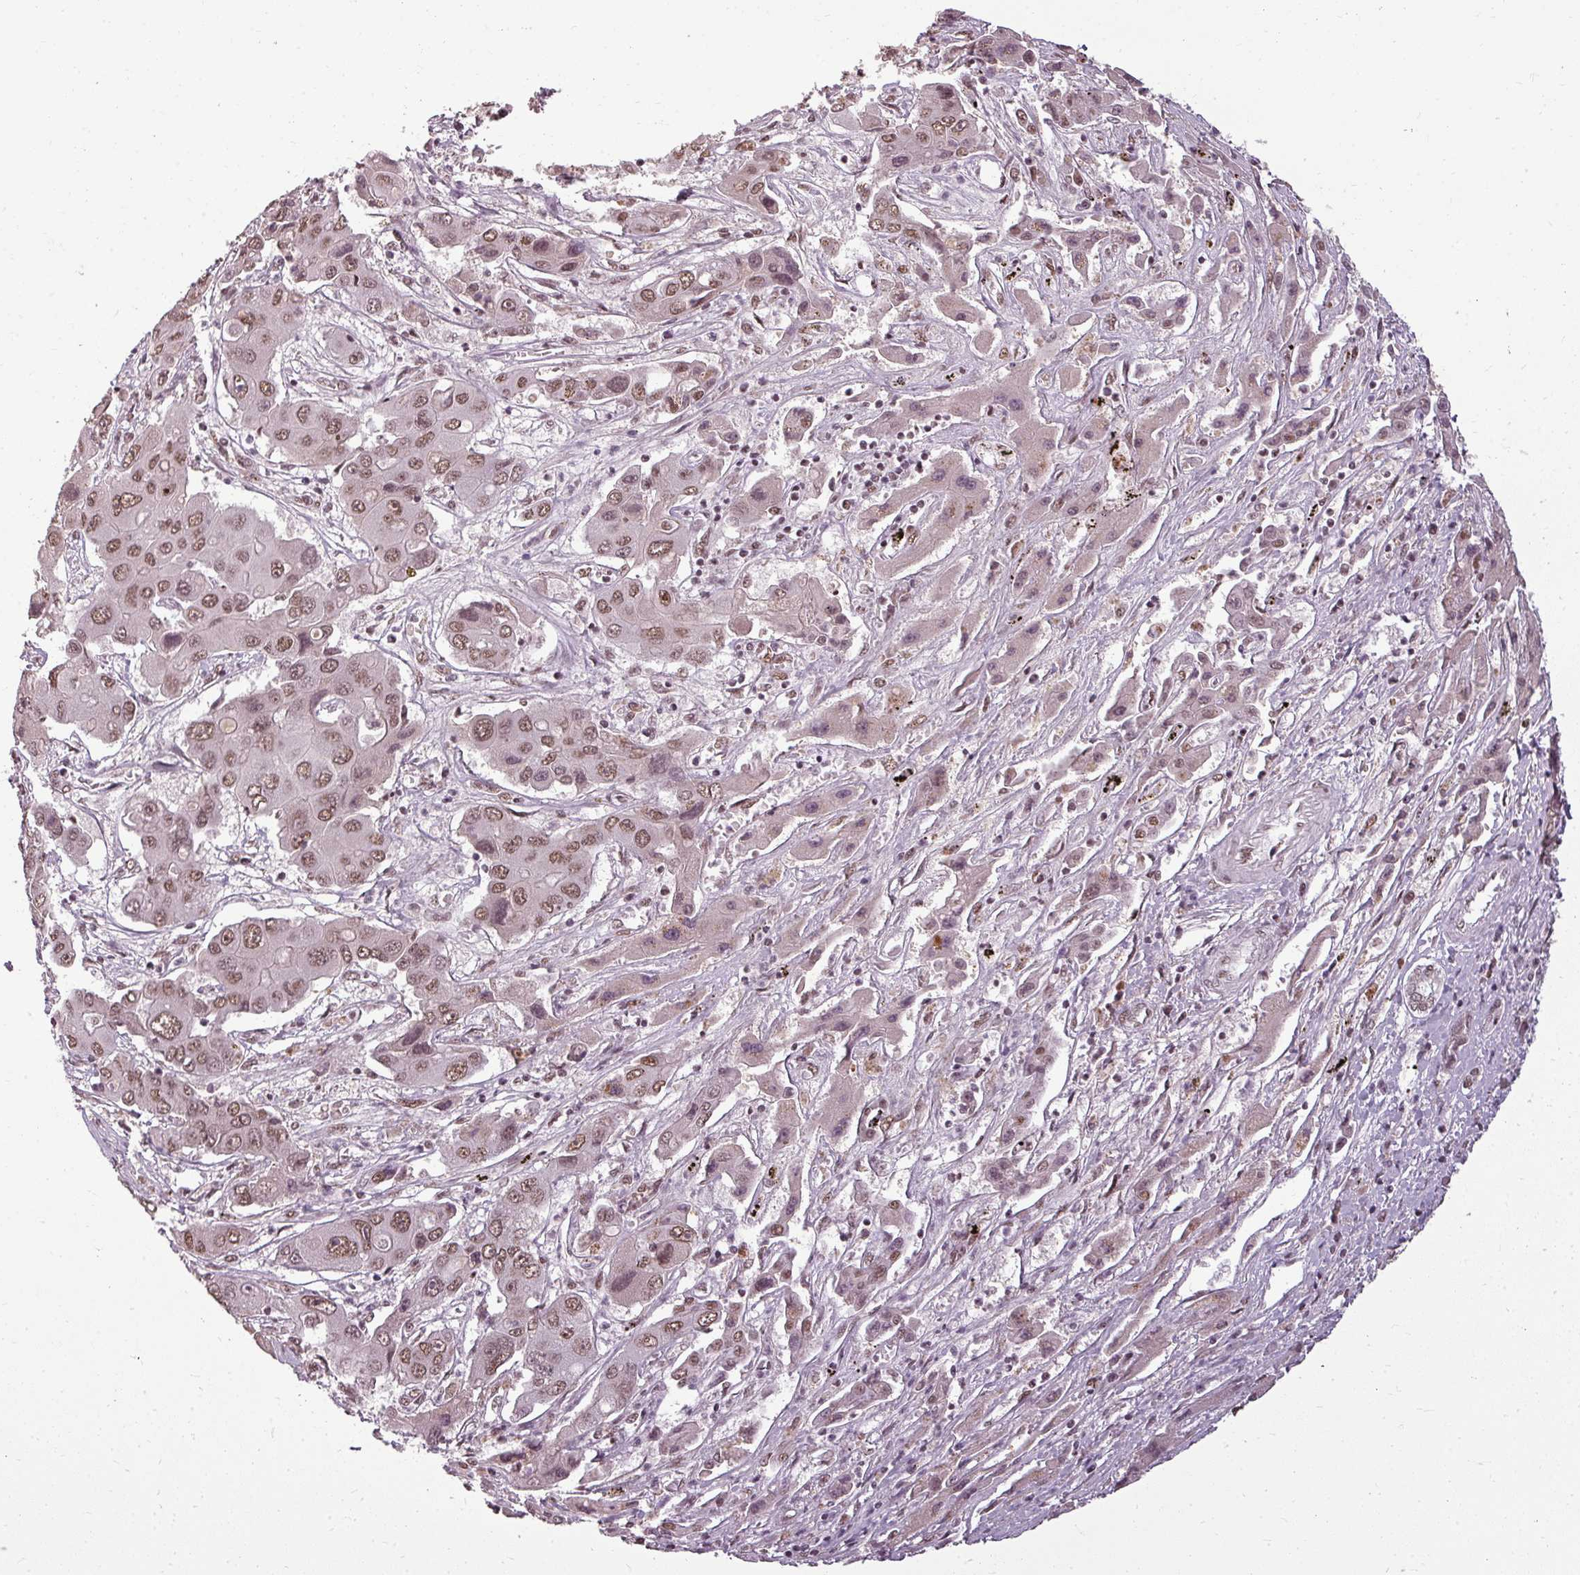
{"staining": {"intensity": "moderate", "quantity": ">75%", "location": "nuclear"}, "tissue": "liver cancer", "cell_type": "Tumor cells", "image_type": "cancer", "snomed": [{"axis": "morphology", "description": "Cholangiocarcinoma"}, {"axis": "topography", "description": "Liver"}], "caption": "Immunohistochemistry (IHC) of human liver cancer (cholangiocarcinoma) displays medium levels of moderate nuclear staining in about >75% of tumor cells.", "gene": "BCAS3", "patient": {"sex": "male", "age": 67}}